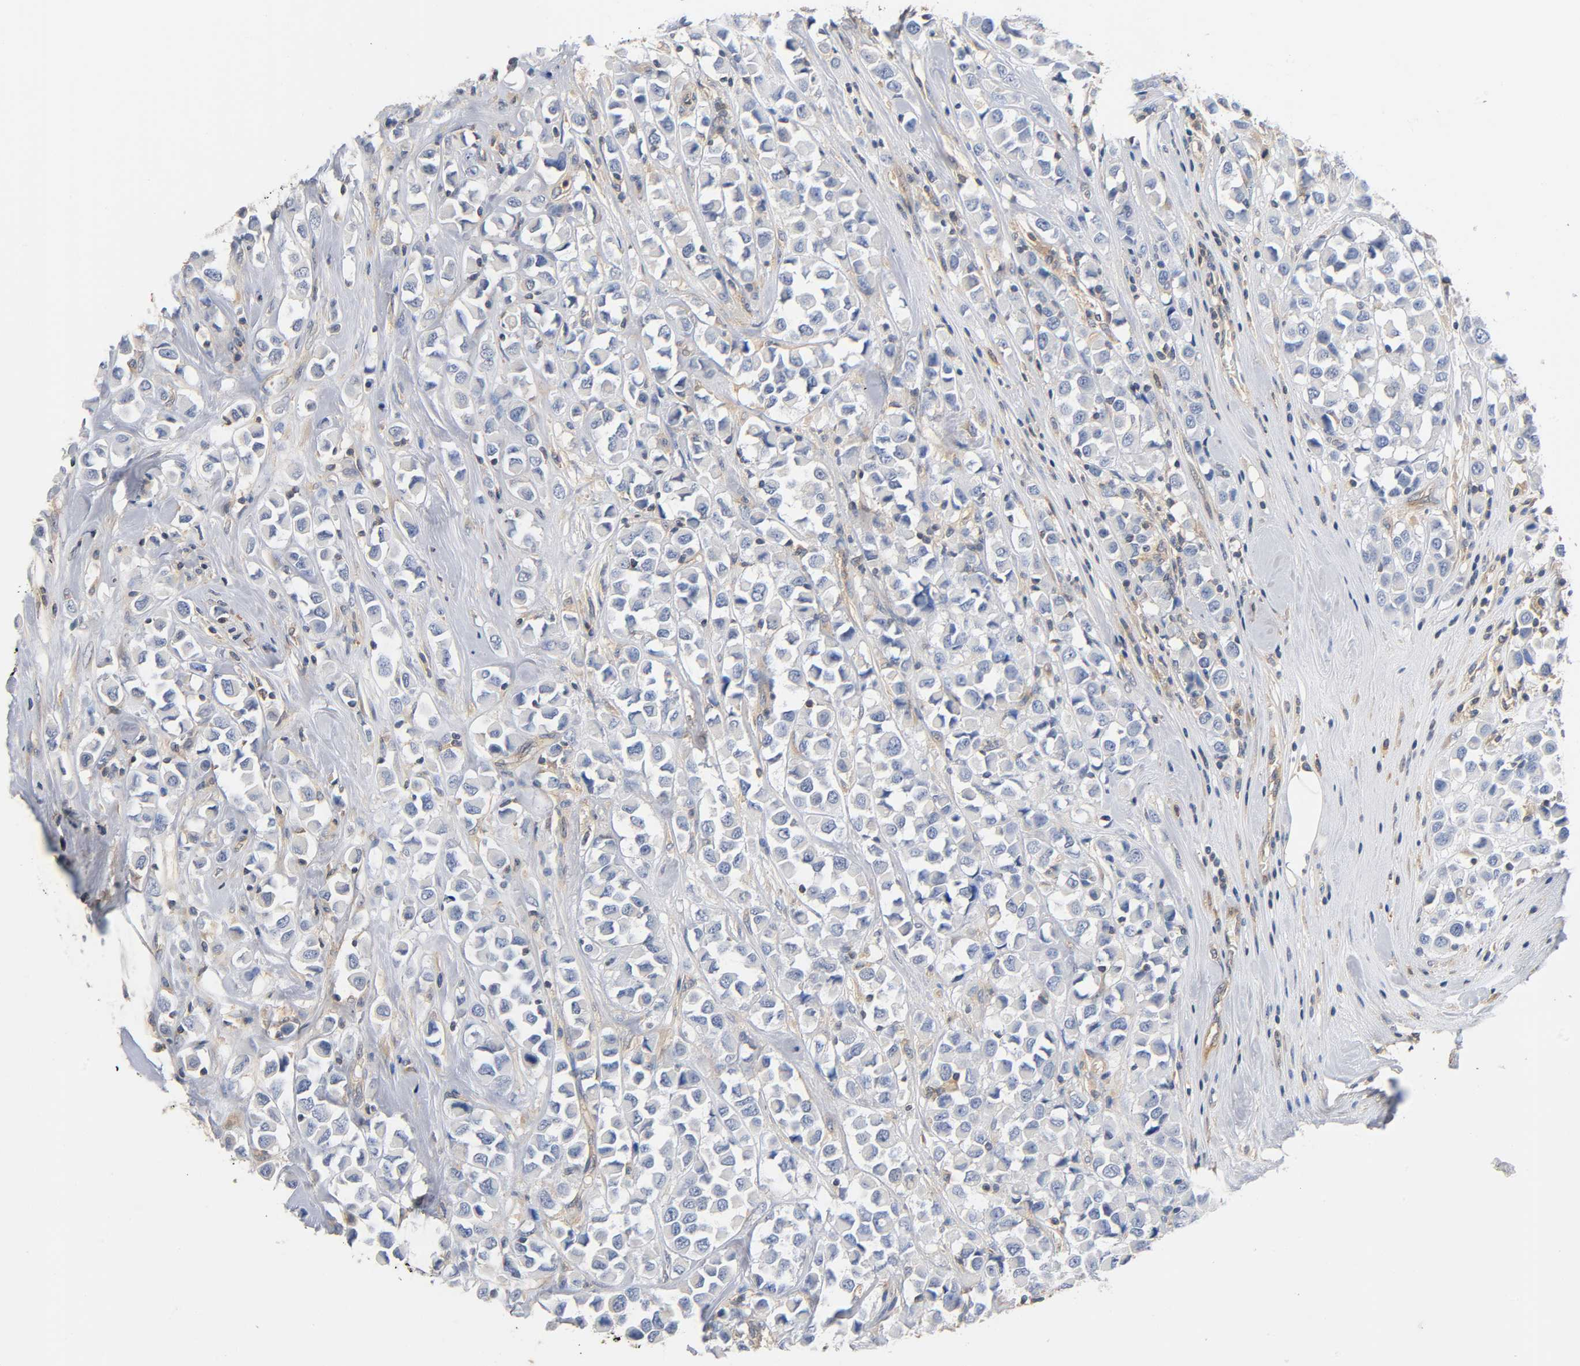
{"staining": {"intensity": "negative", "quantity": "none", "location": "none"}, "tissue": "breast cancer", "cell_type": "Tumor cells", "image_type": "cancer", "snomed": [{"axis": "morphology", "description": "Duct carcinoma"}, {"axis": "topography", "description": "Breast"}], "caption": "DAB (3,3'-diaminobenzidine) immunohistochemical staining of human infiltrating ductal carcinoma (breast) demonstrates no significant positivity in tumor cells.", "gene": "PRKAB1", "patient": {"sex": "female", "age": 61}}